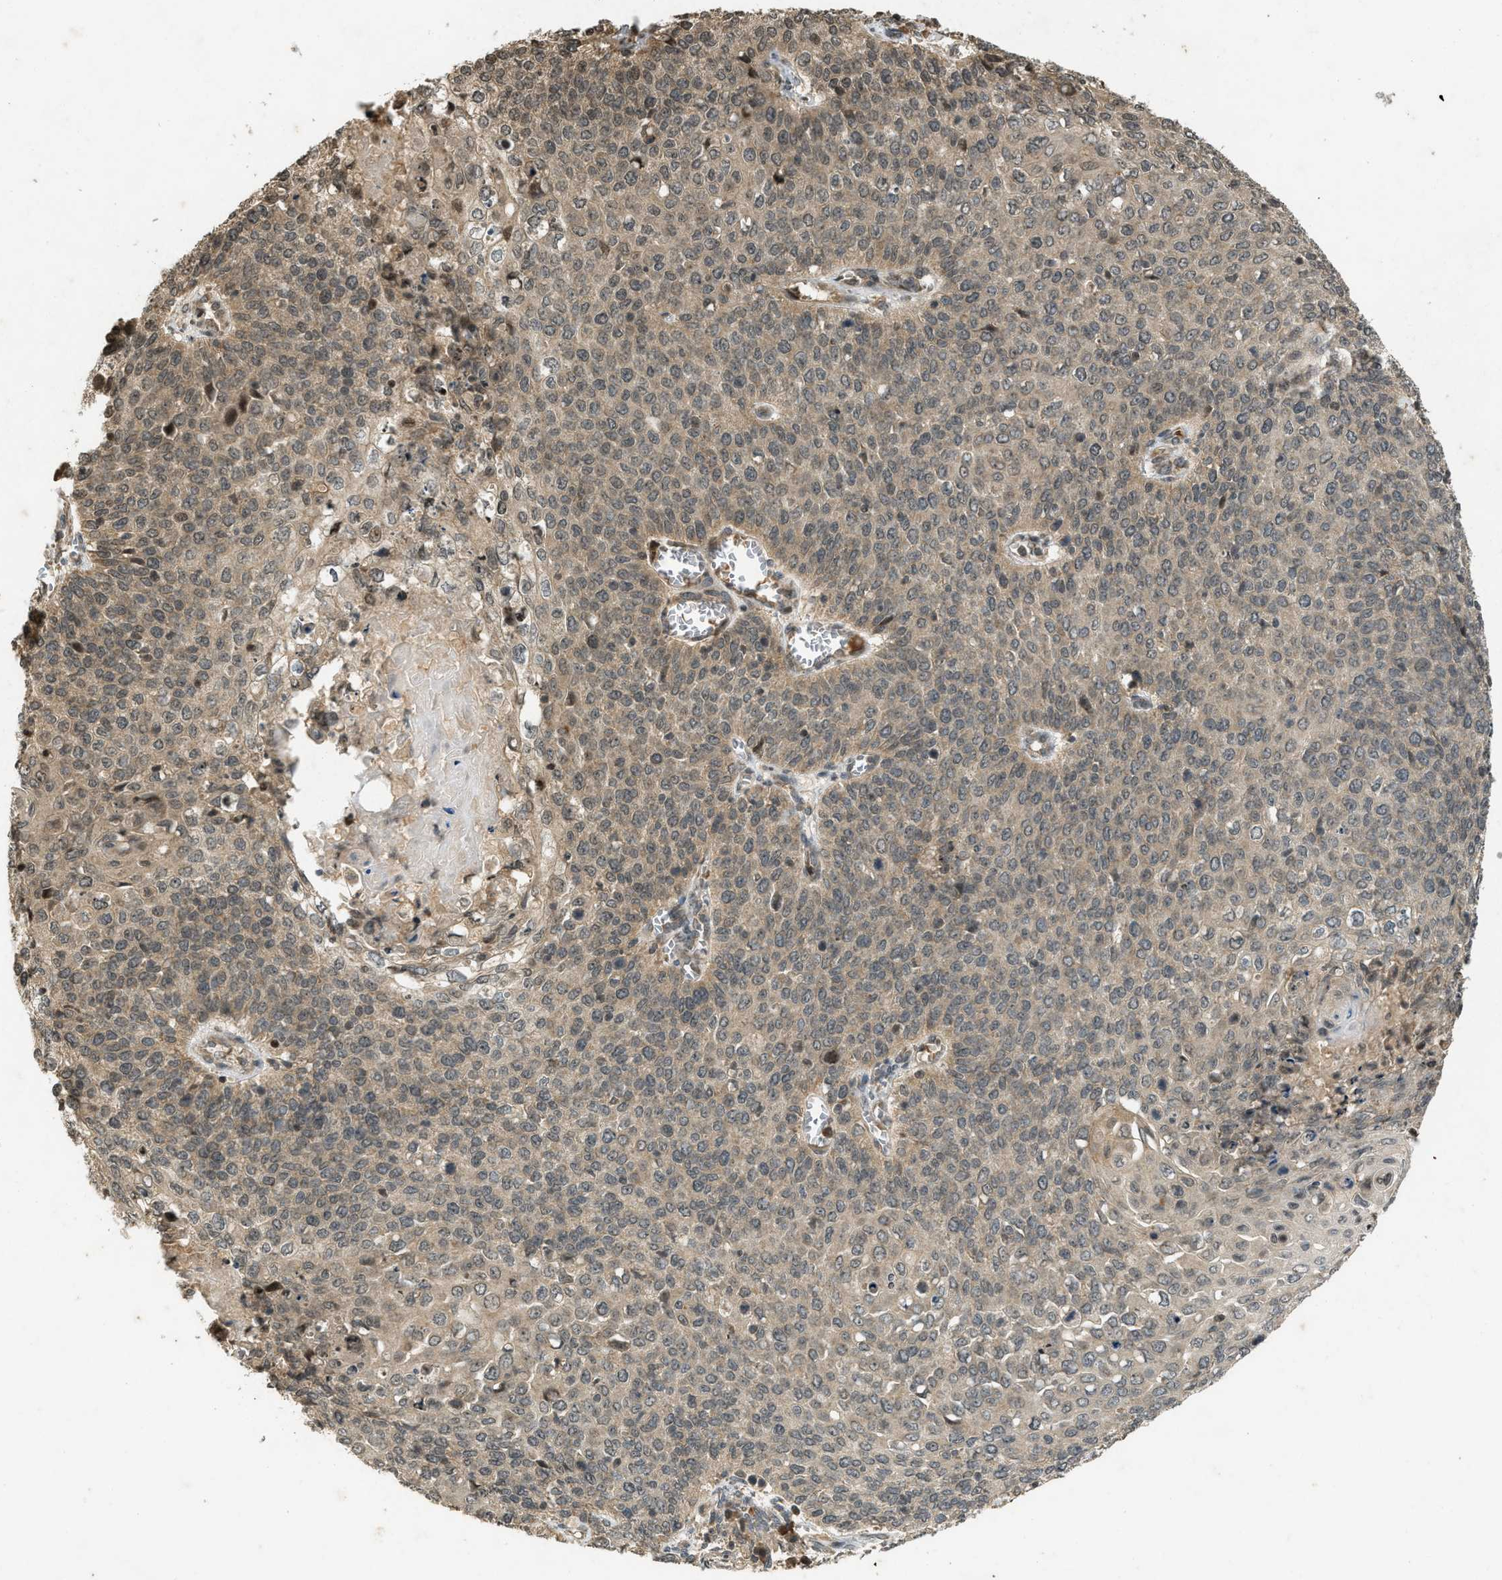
{"staining": {"intensity": "moderate", "quantity": ">75%", "location": "cytoplasmic/membranous,nuclear"}, "tissue": "cervical cancer", "cell_type": "Tumor cells", "image_type": "cancer", "snomed": [{"axis": "morphology", "description": "Squamous cell carcinoma, NOS"}, {"axis": "topography", "description": "Cervix"}], "caption": "Cervical squamous cell carcinoma tissue demonstrates moderate cytoplasmic/membranous and nuclear staining in about >75% of tumor cells", "gene": "SIAH1", "patient": {"sex": "female", "age": 39}}